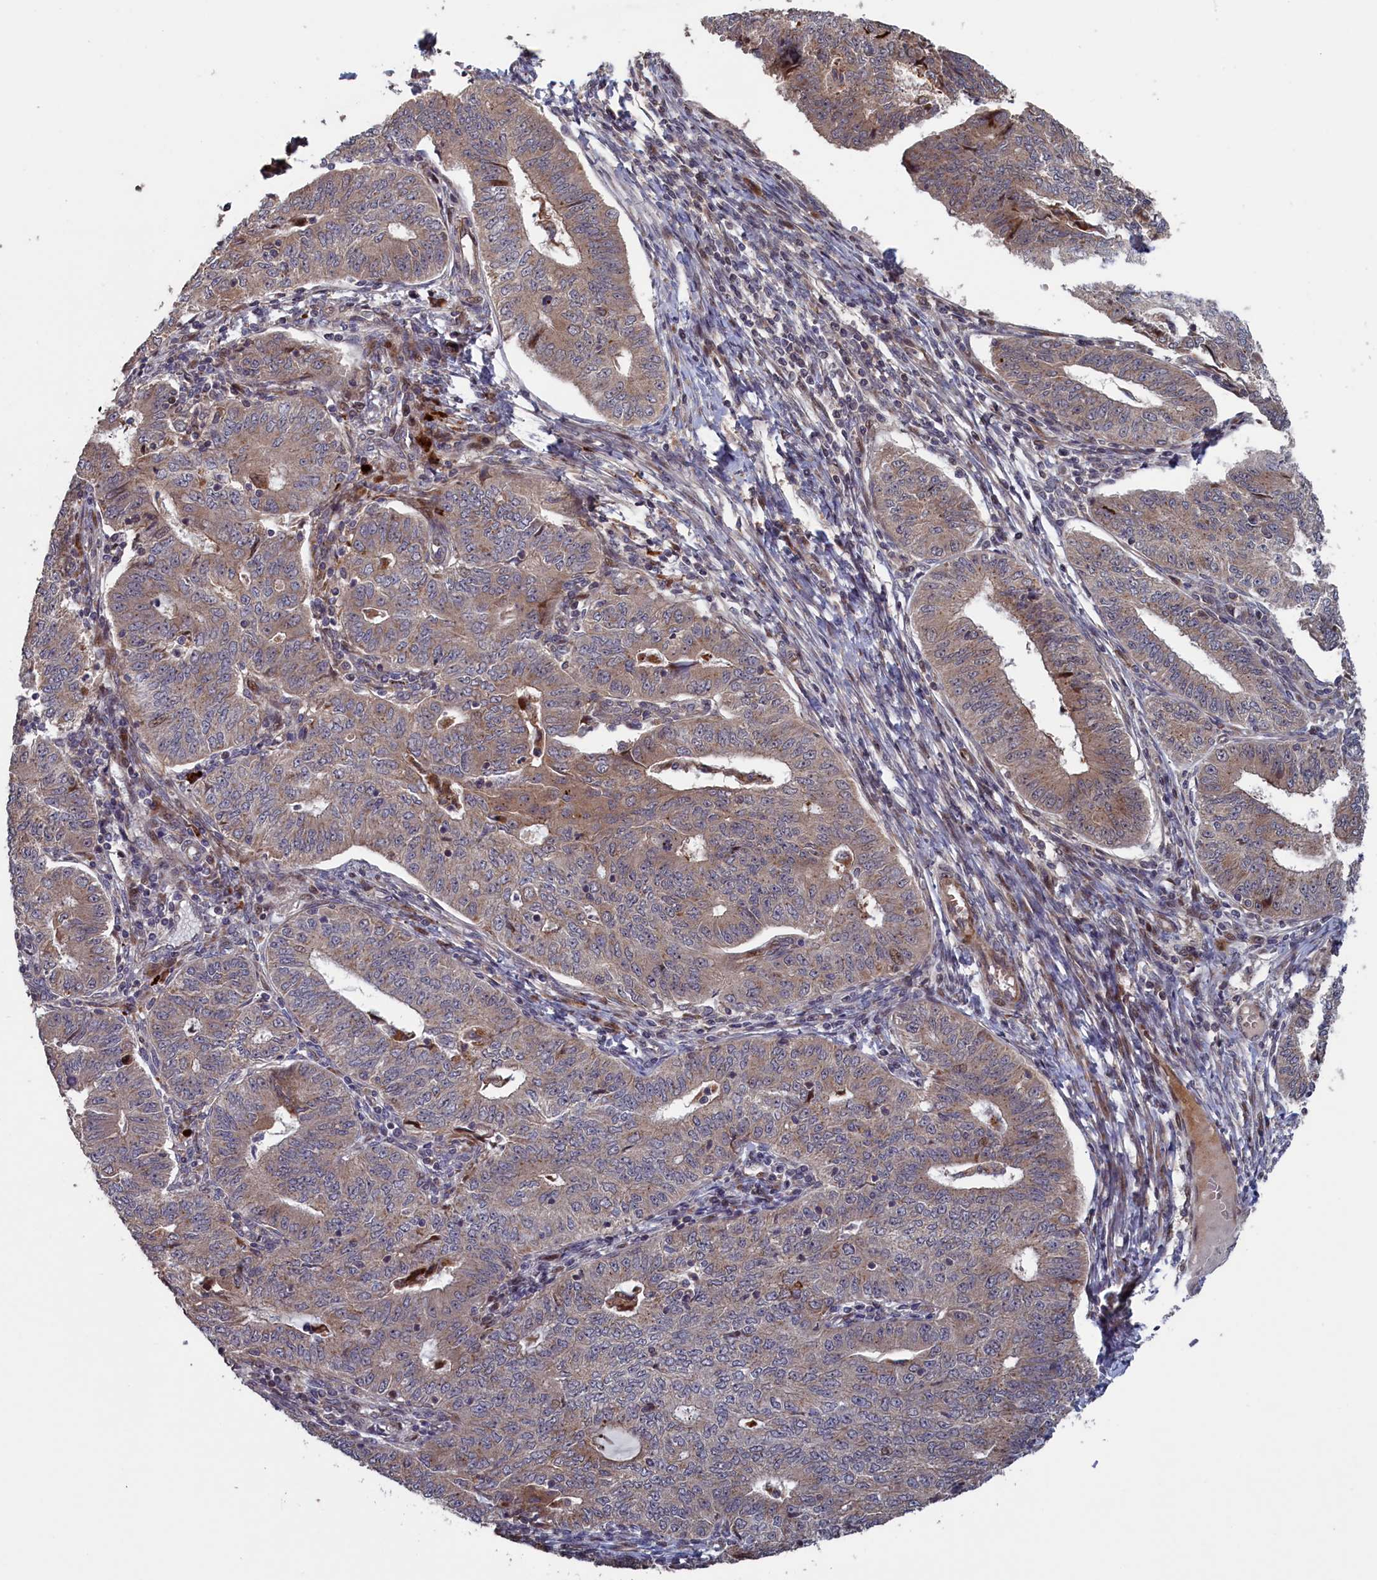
{"staining": {"intensity": "weak", "quantity": "25%-75%", "location": "cytoplasmic/membranous"}, "tissue": "endometrial cancer", "cell_type": "Tumor cells", "image_type": "cancer", "snomed": [{"axis": "morphology", "description": "Adenocarcinoma, NOS"}, {"axis": "topography", "description": "Endometrium"}], "caption": "There is low levels of weak cytoplasmic/membranous staining in tumor cells of endometrial cancer, as demonstrated by immunohistochemical staining (brown color).", "gene": "LSG1", "patient": {"sex": "female", "age": 32}}